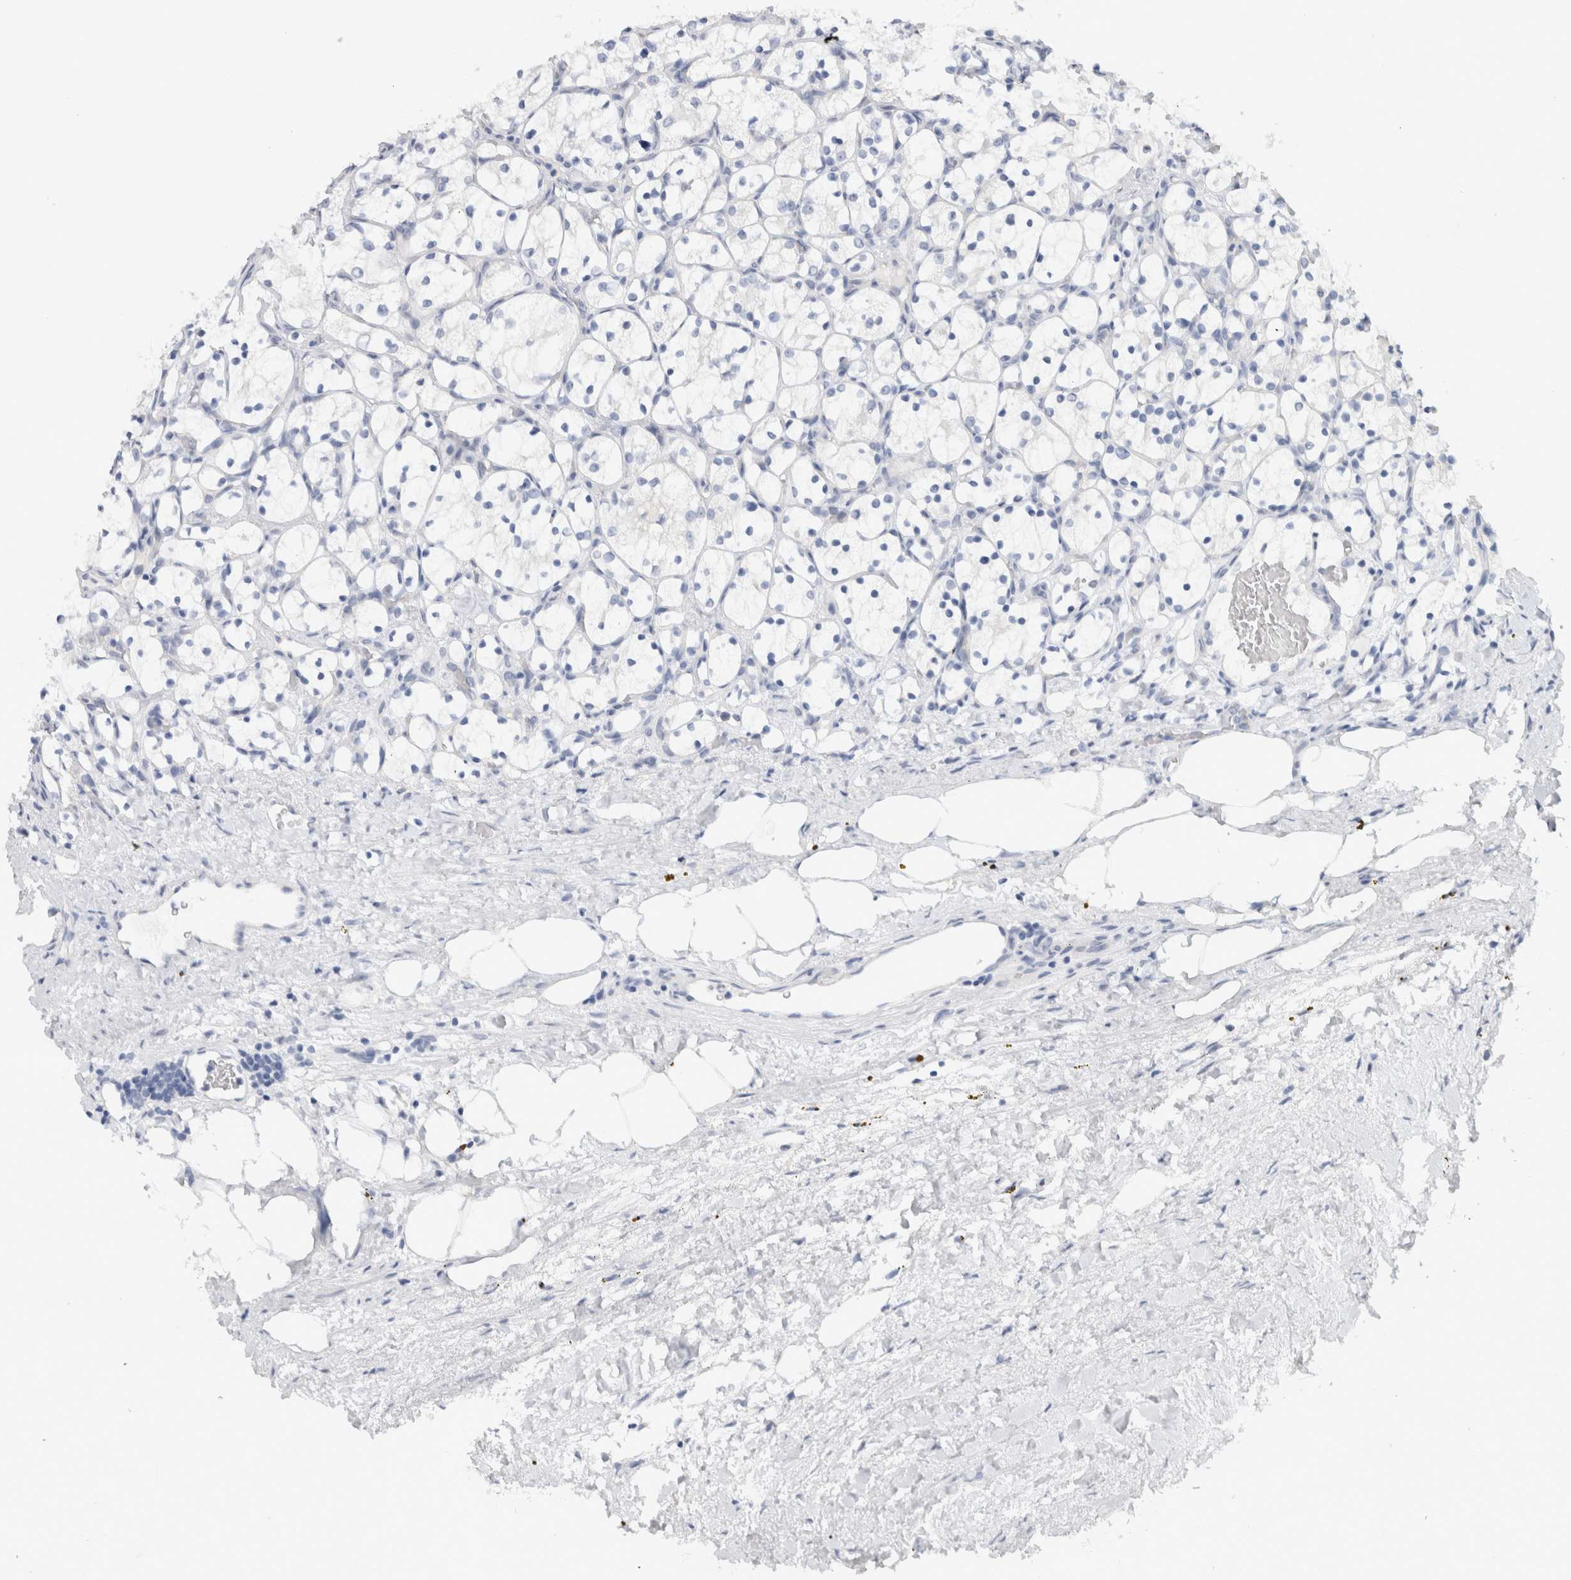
{"staining": {"intensity": "negative", "quantity": "none", "location": "none"}, "tissue": "renal cancer", "cell_type": "Tumor cells", "image_type": "cancer", "snomed": [{"axis": "morphology", "description": "Adenocarcinoma, NOS"}, {"axis": "topography", "description": "Kidney"}], "caption": "Tumor cells are negative for brown protein staining in renal cancer (adenocarcinoma). The staining was performed using DAB to visualize the protein expression in brown, while the nuclei were stained in blue with hematoxylin (Magnification: 20x).", "gene": "TONSL", "patient": {"sex": "female", "age": 69}}